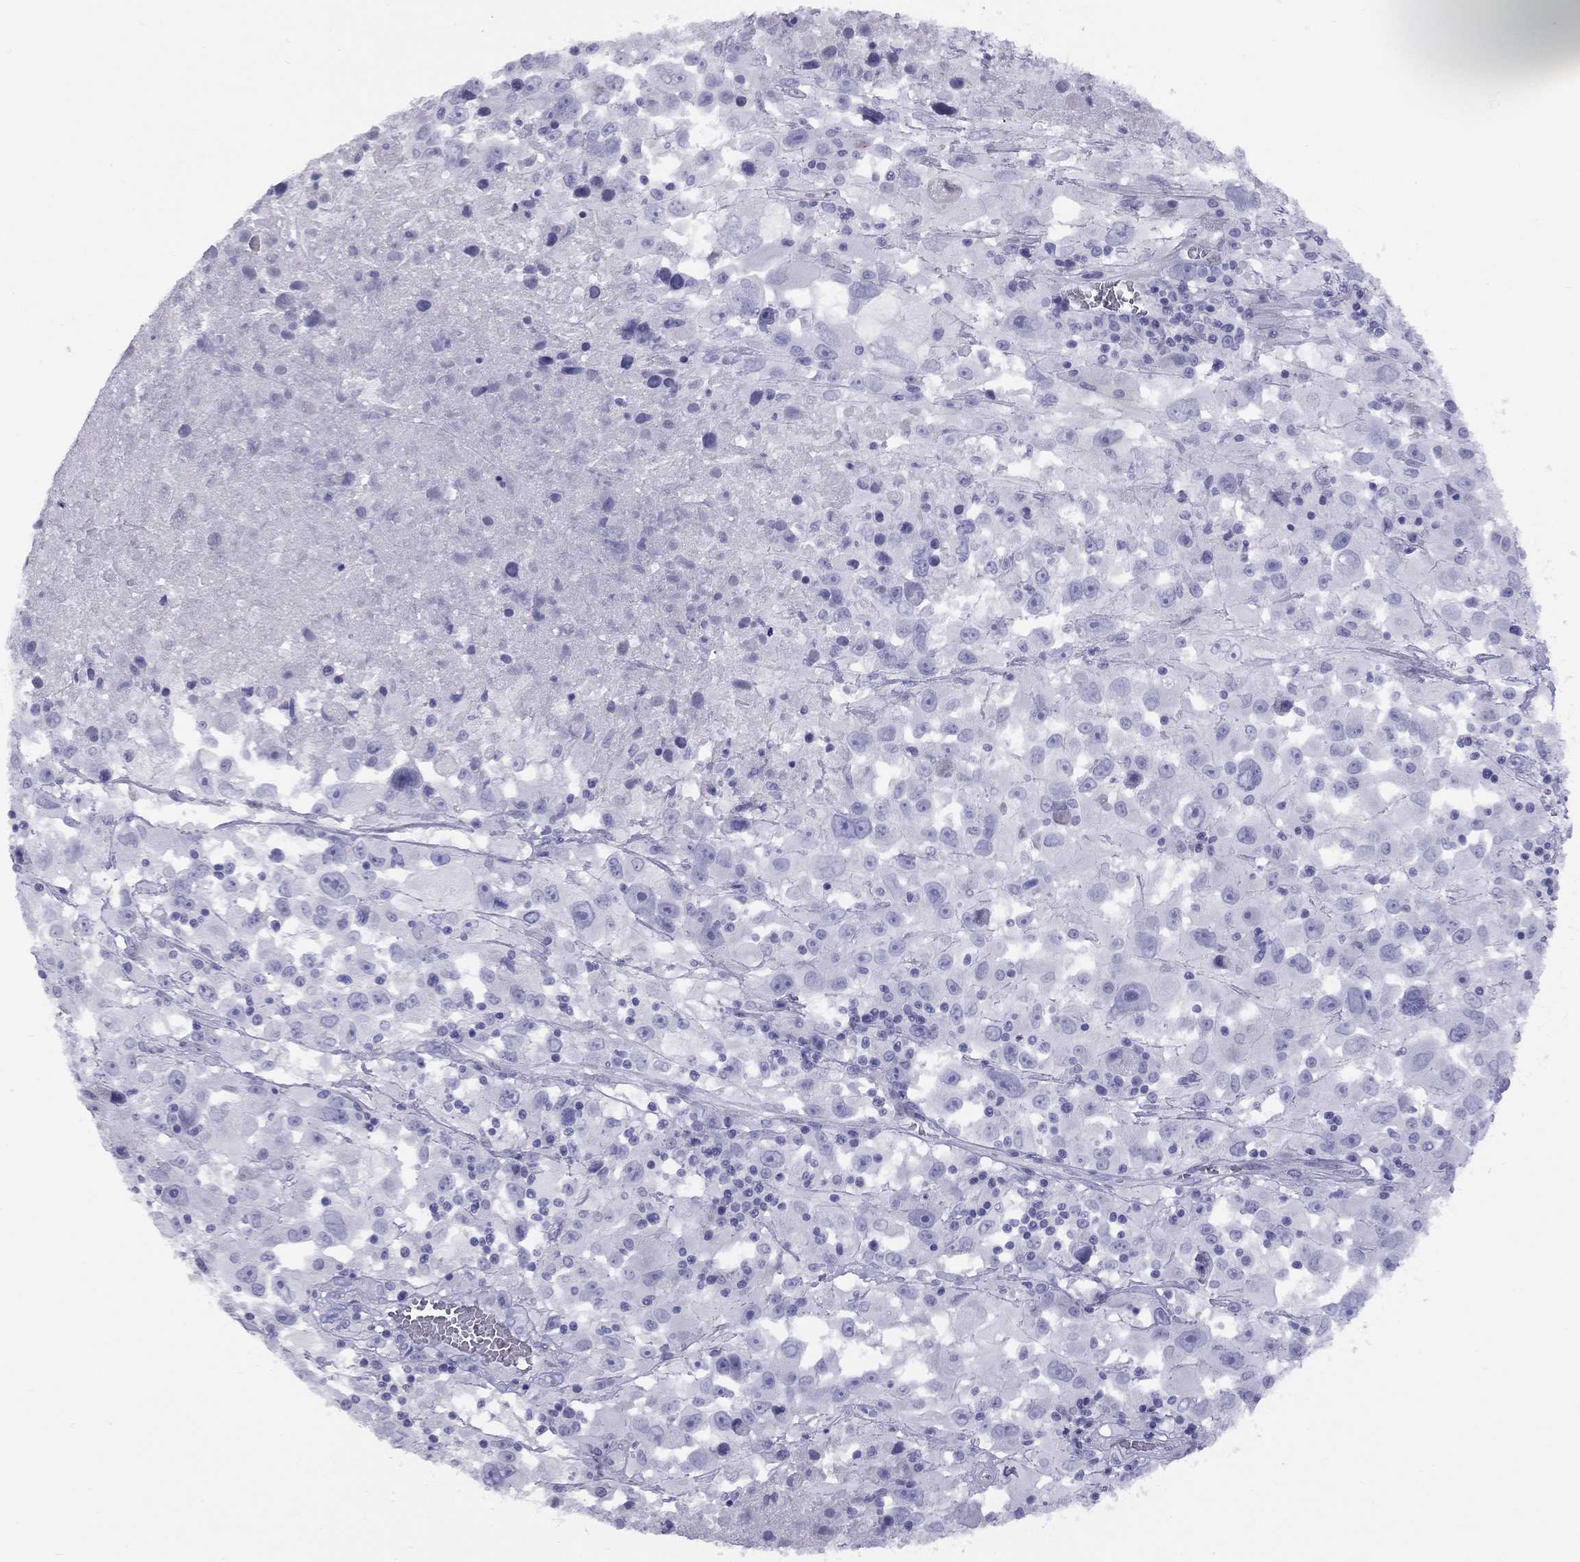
{"staining": {"intensity": "negative", "quantity": "none", "location": "none"}, "tissue": "melanoma", "cell_type": "Tumor cells", "image_type": "cancer", "snomed": [{"axis": "morphology", "description": "Malignant melanoma, Metastatic site"}, {"axis": "topography", "description": "Soft tissue"}], "caption": "DAB immunohistochemical staining of human melanoma shows no significant expression in tumor cells.", "gene": "FSCN3", "patient": {"sex": "male", "age": 50}}